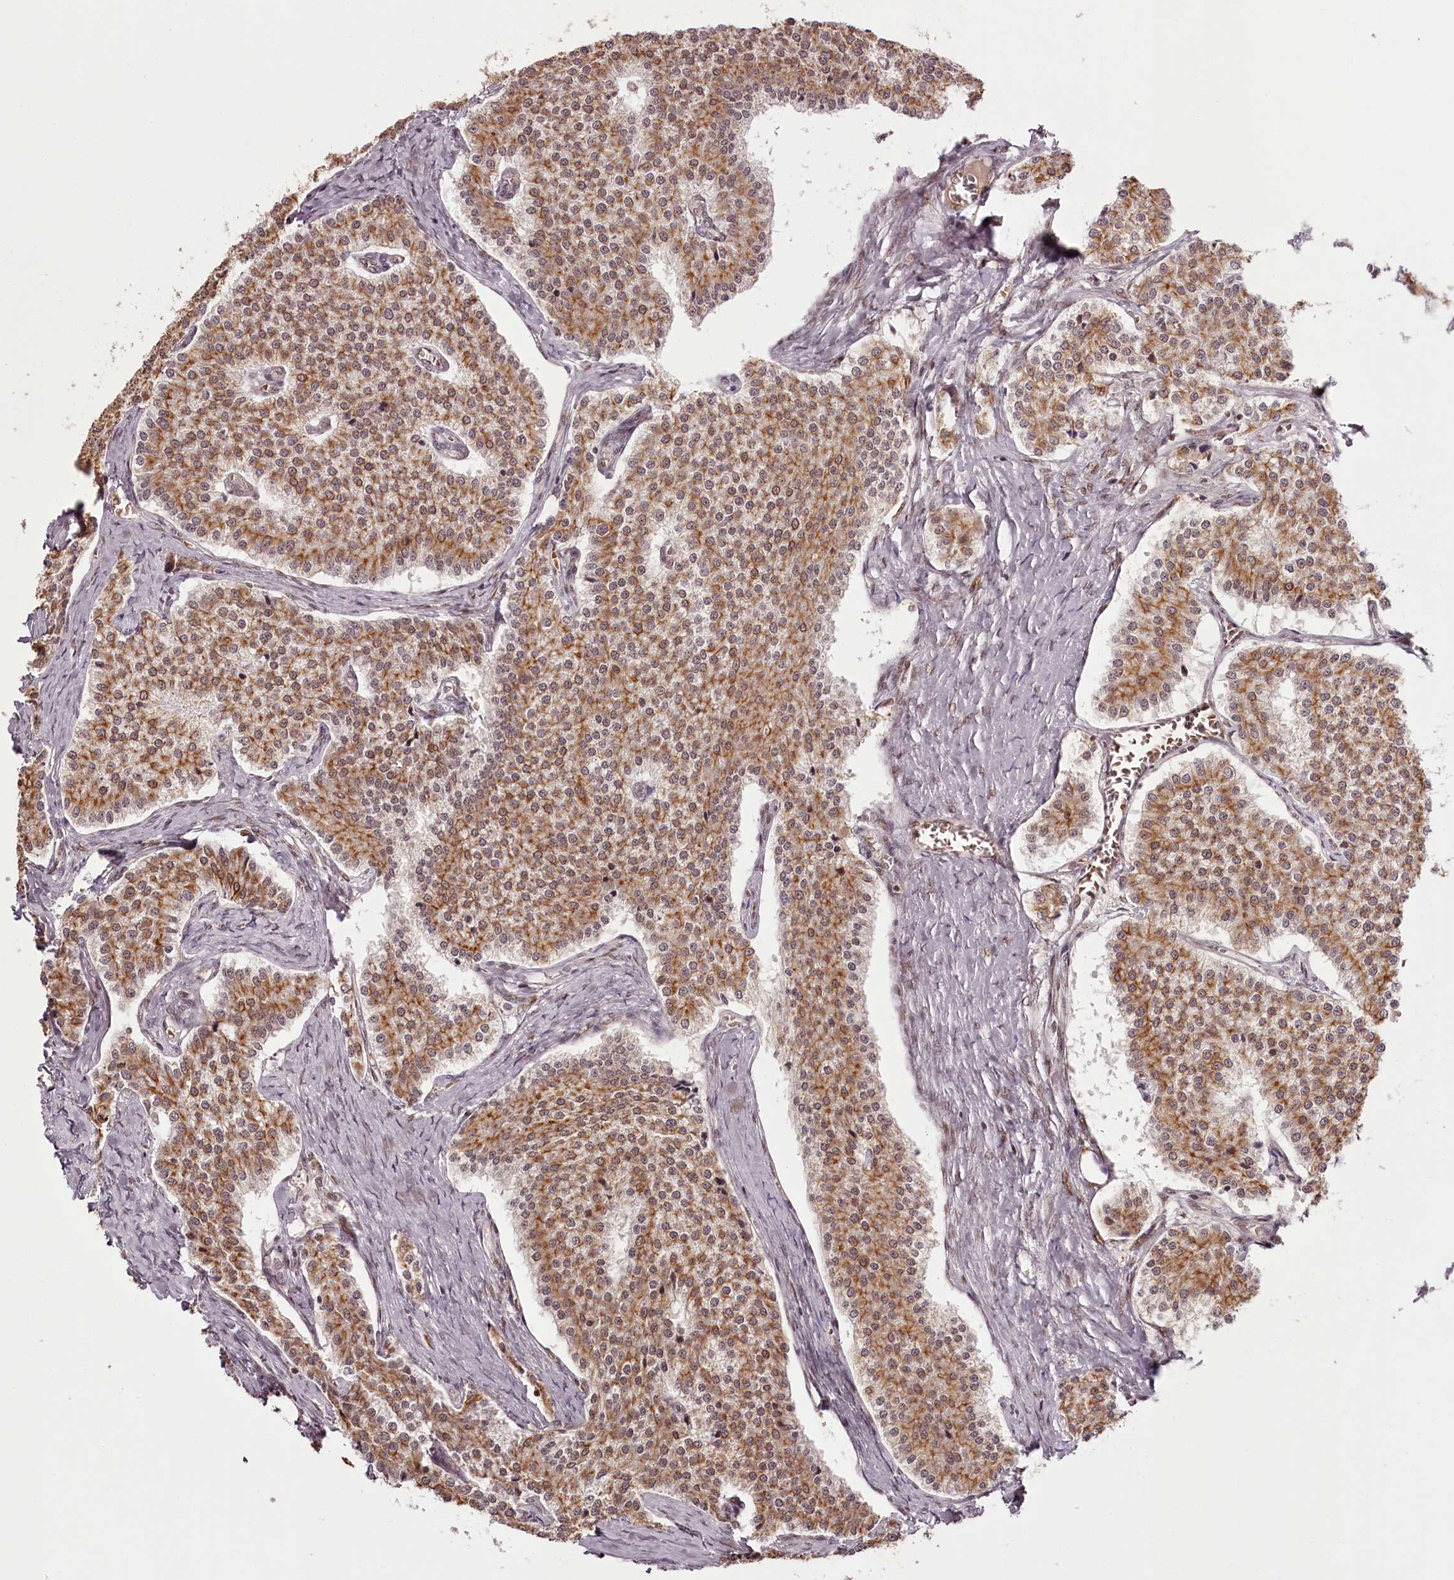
{"staining": {"intensity": "moderate", "quantity": ">75%", "location": "cytoplasmic/membranous"}, "tissue": "carcinoid", "cell_type": "Tumor cells", "image_type": "cancer", "snomed": [{"axis": "morphology", "description": "Carcinoid, malignant, NOS"}, {"axis": "topography", "description": "Colon"}], "caption": "Moderate cytoplasmic/membranous staining for a protein is seen in approximately >75% of tumor cells of carcinoid using immunohistochemistry (IHC).", "gene": "THYN1", "patient": {"sex": "female", "age": 52}}